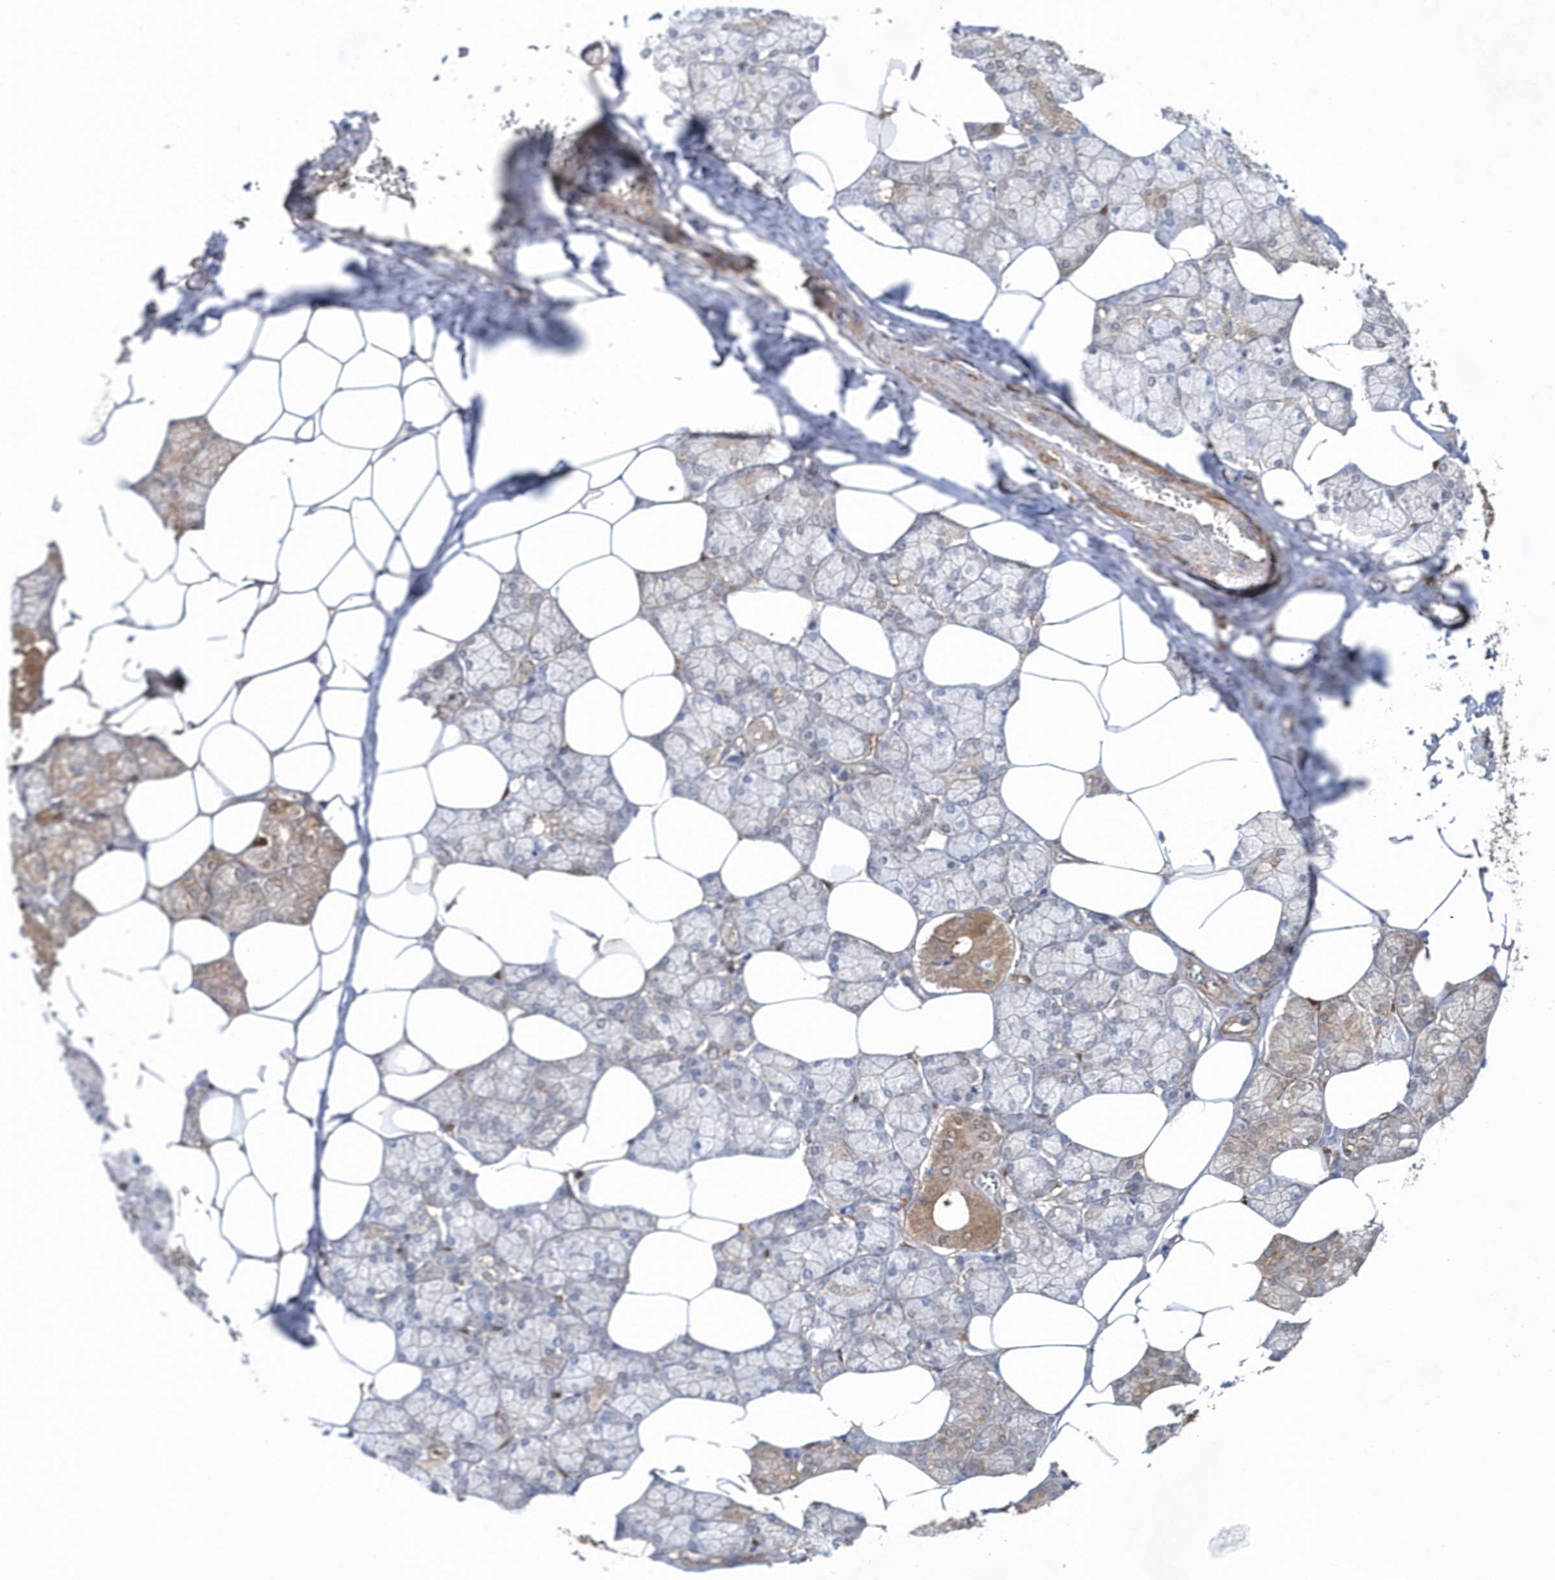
{"staining": {"intensity": "moderate", "quantity": "25%-75%", "location": "cytoplasmic/membranous,nuclear"}, "tissue": "salivary gland", "cell_type": "Glandular cells", "image_type": "normal", "snomed": [{"axis": "morphology", "description": "Normal tissue, NOS"}, {"axis": "topography", "description": "Salivary gland"}], "caption": "Unremarkable salivary gland shows moderate cytoplasmic/membranous,nuclear staining in approximately 25%-75% of glandular cells, visualized by immunohistochemistry.", "gene": "BDH2", "patient": {"sex": "male", "age": 62}}